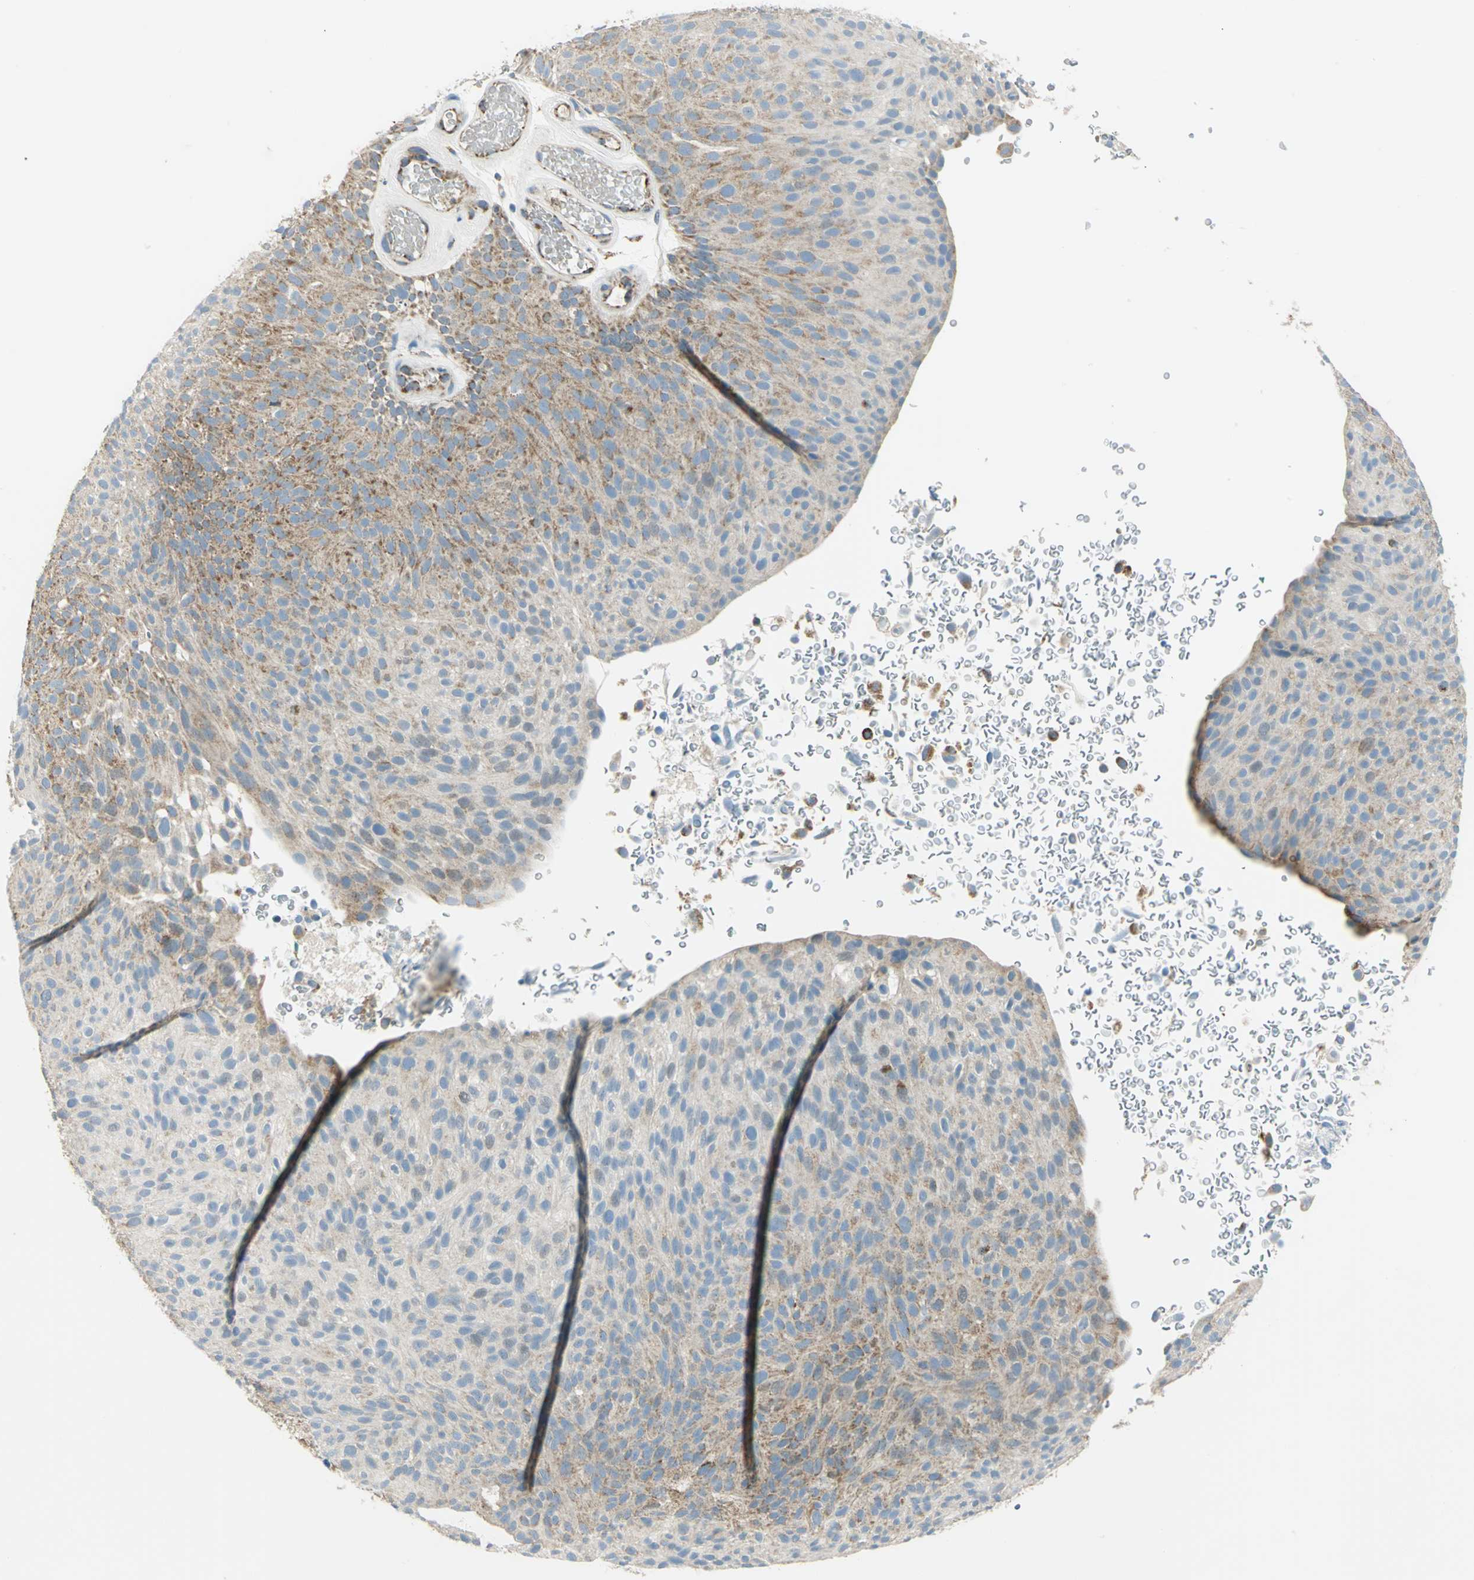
{"staining": {"intensity": "moderate", "quantity": ">75%", "location": "cytoplasmic/membranous"}, "tissue": "urothelial cancer", "cell_type": "Tumor cells", "image_type": "cancer", "snomed": [{"axis": "morphology", "description": "Urothelial carcinoma, Low grade"}, {"axis": "topography", "description": "Urinary bladder"}], "caption": "Immunohistochemical staining of human urothelial cancer demonstrates moderate cytoplasmic/membranous protein positivity in about >75% of tumor cells.", "gene": "ACADM", "patient": {"sex": "male", "age": 78}}